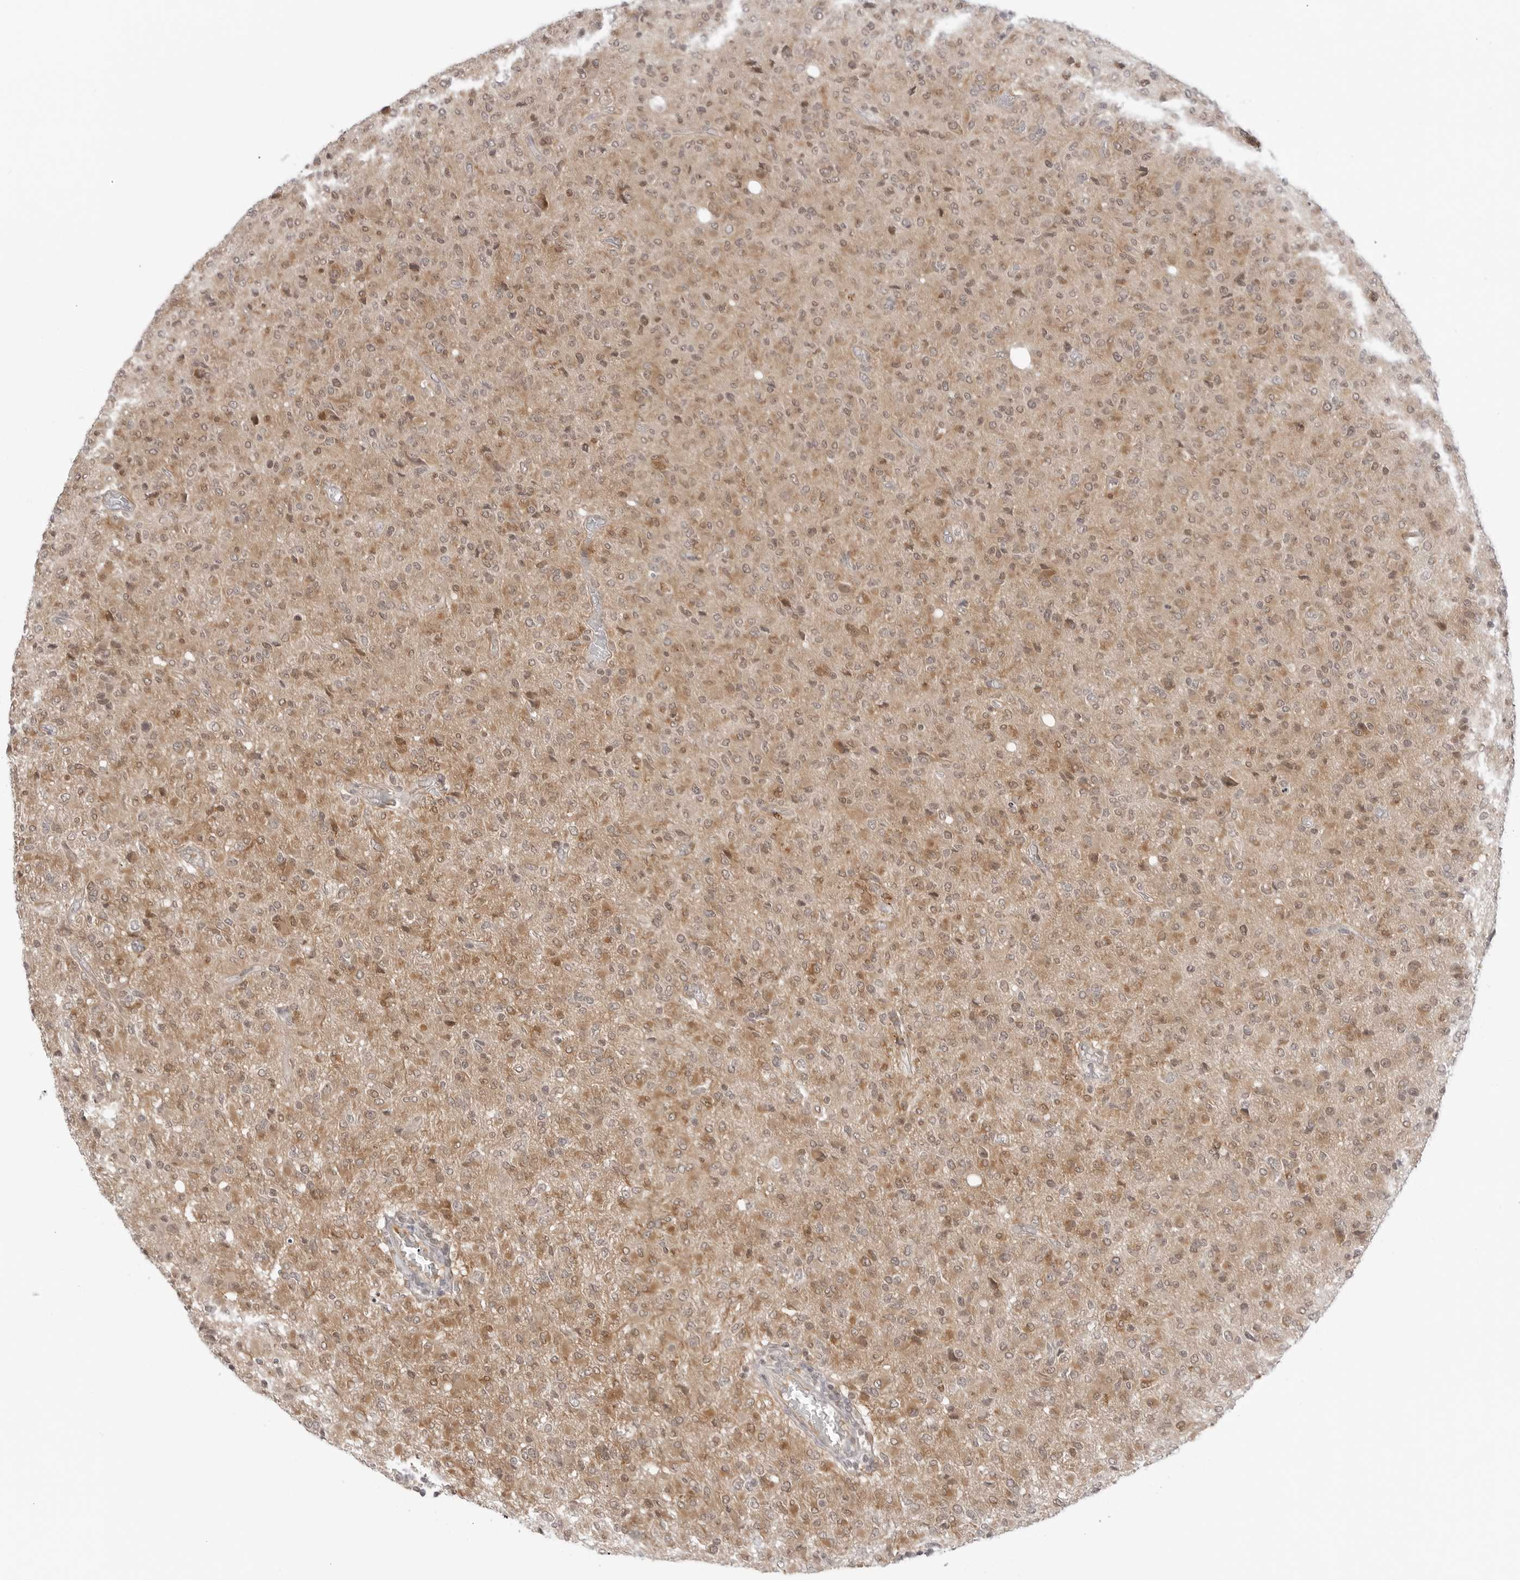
{"staining": {"intensity": "moderate", "quantity": ">75%", "location": "cytoplasmic/membranous,nuclear"}, "tissue": "glioma", "cell_type": "Tumor cells", "image_type": "cancer", "snomed": [{"axis": "morphology", "description": "Glioma, malignant, High grade"}, {"axis": "topography", "description": "Brain"}], "caption": "High-grade glioma (malignant) stained with DAB IHC demonstrates medium levels of moderate cytoplasmic/membranous and nuclear staining in about >75% of tumor cells.", "gene": "NUDC", "patient": {"sex": "female", "age": 57}}